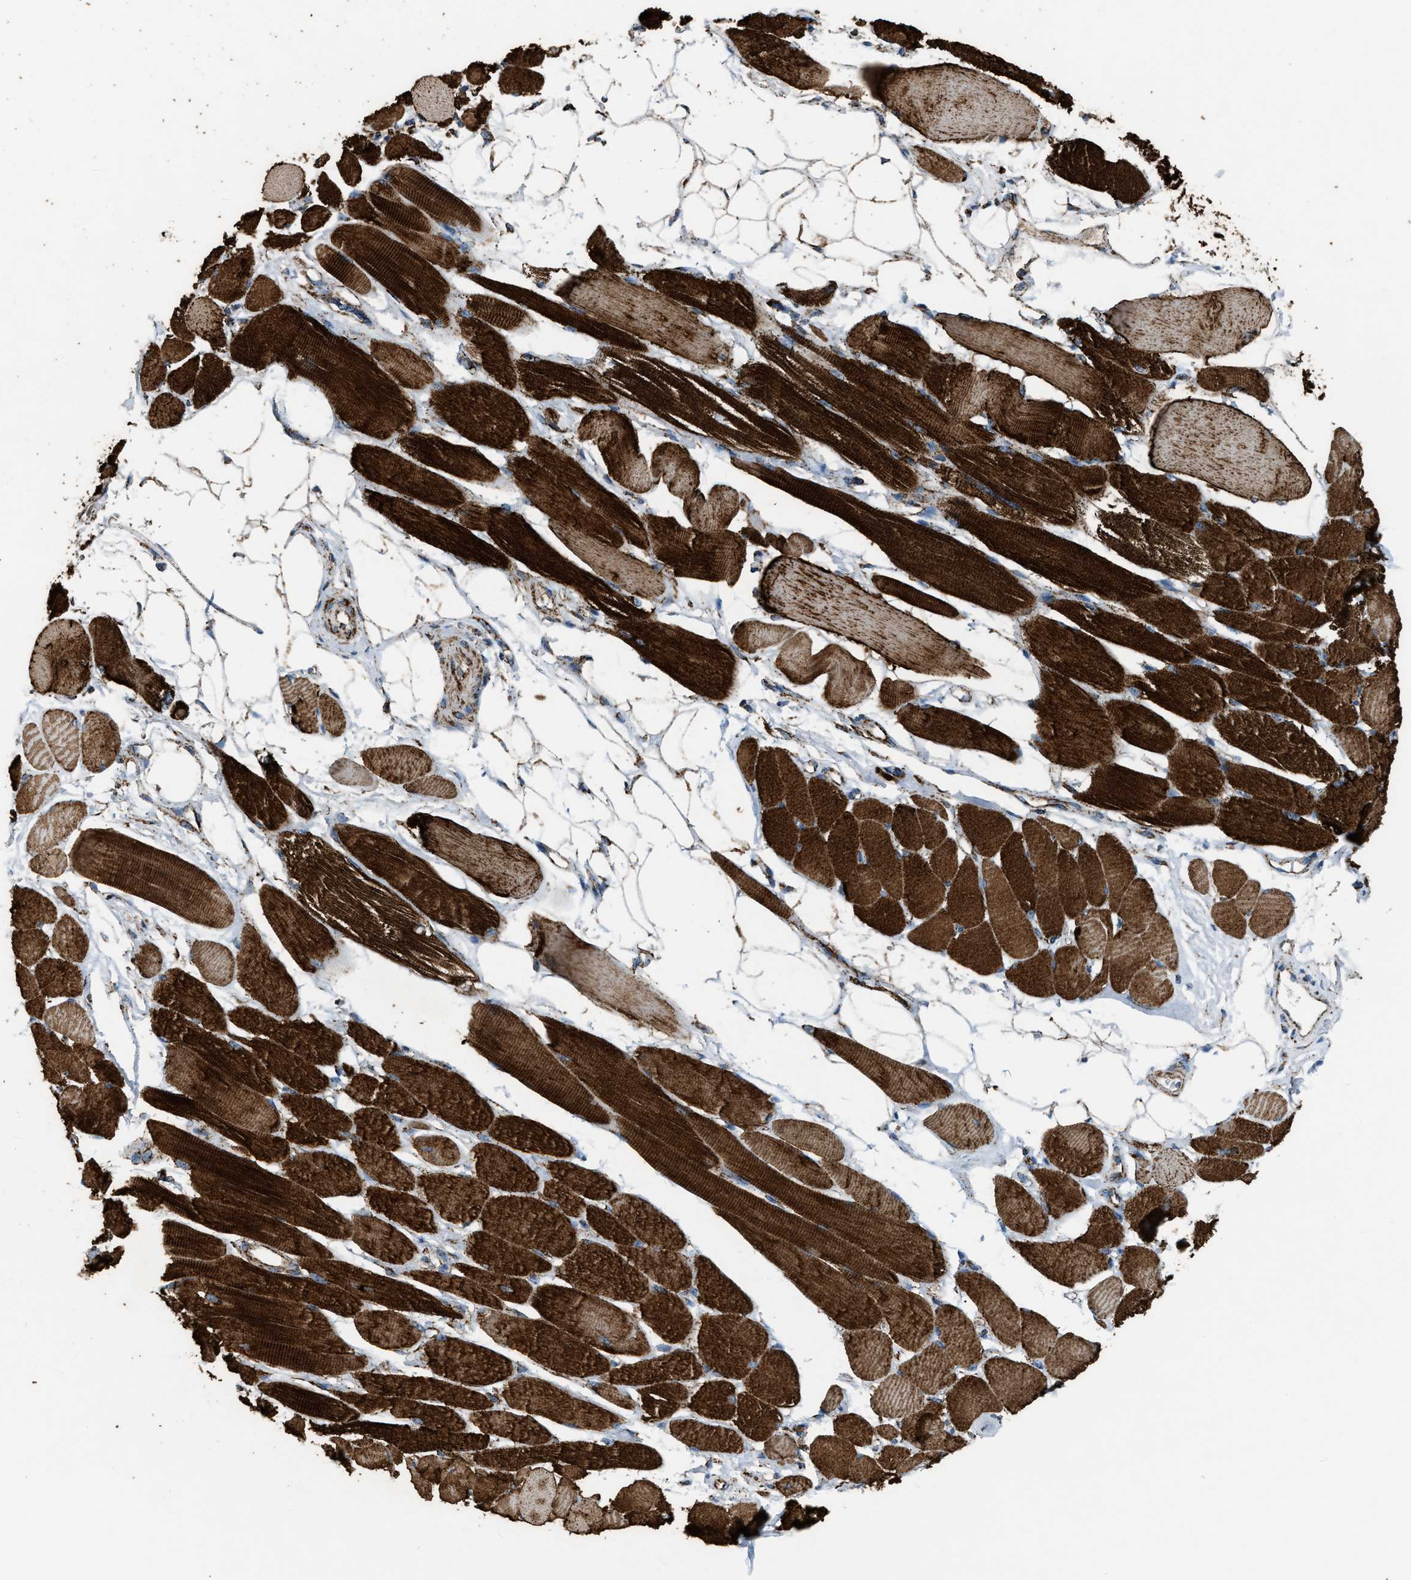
{"staining": {"intensity": "strong", "quantity": ">75%", "location": "cytoplasmic/membranous"}, "tissue": "skeletal muscle", "cell_type": "Myocytes", "image_type": "normal", "snomed": [{"axis": "morphology", "description": "Normal tissue, NOS"}, {"axis": "topography", "description": "Skeletal muscle"}, {"axis": "topography", "description": "Peripheral nerve tissue"}], "caption": "Normal skeletal muscle demonstrates strong cytoplasmic/membranous staining in approximately >75% of myocytes.", "gene": "MDH2", "patient": {"sex": "female", "age": 84}}